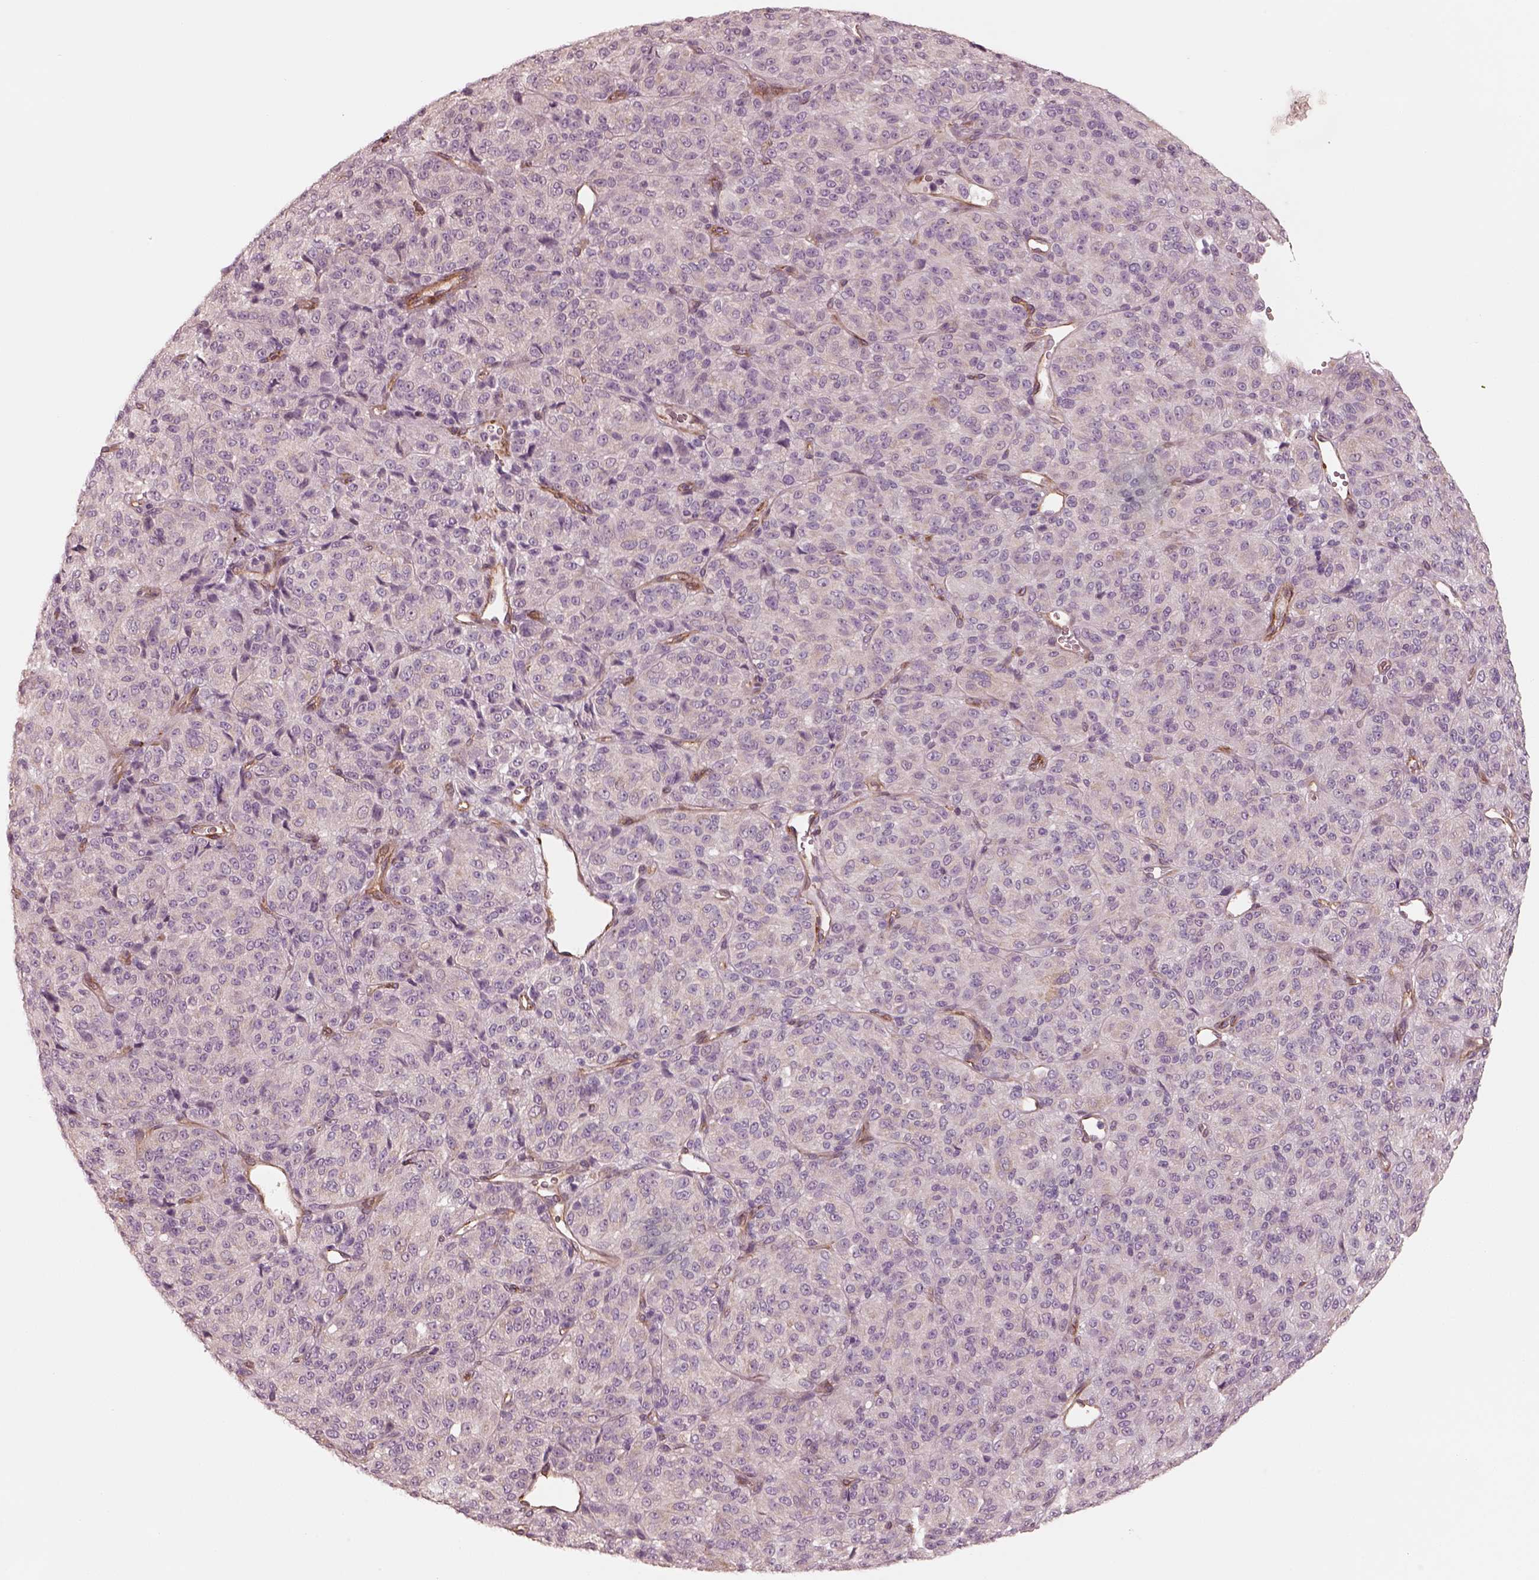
{"staining": {"intensity": "negative", "quantity": "none", "location": "none"}, "tissue": "melanoma", "cell_type": "Tumor cells", "image_type": "cancer", "snomed": [{"axis": "morphology", "description": "Malignant melanoma, Metastatic site"}, {"axis": "topography", "description": "Brain"}], "caption": "Immunohistochemical staining of malignant melanoma (metastatic site) displays no significant positivity in tumor cells.", "gene": "CRYM", "patient": {"sex": "female", "age": 56}}